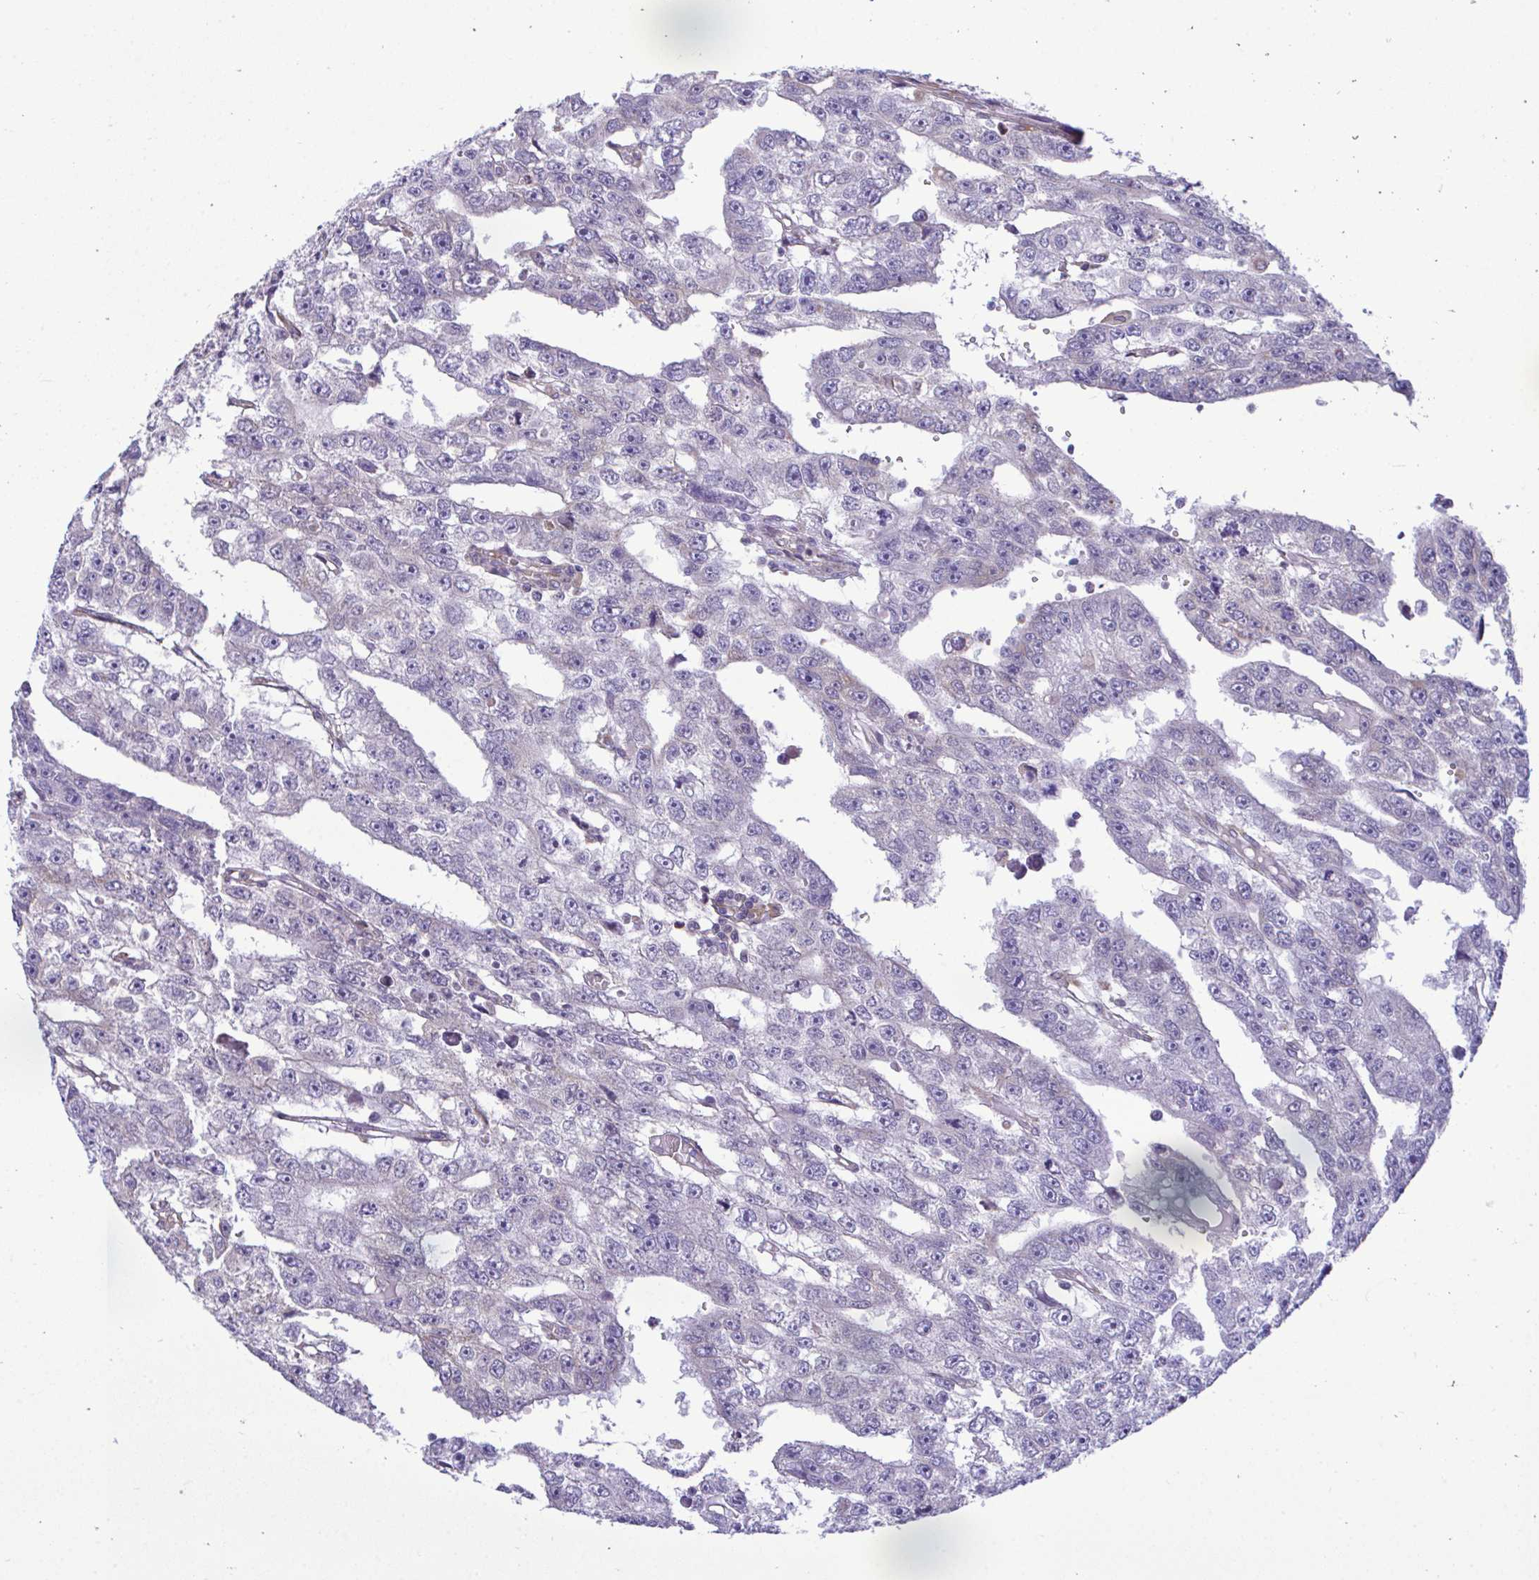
{"staining": {"intensity": "negative", "quantity": "none", "location": "none"}, "tissue": "testis cancer", "cell_type": "Tumor cells", "image_type": "cancer", "snomed": [{"axis": "morphology", "description": "Carcinoma, Embryonal, NOS"}, {"axis": "topography", "description": "Testis"}], "caption": "The immunohistochemistry (IHC) histopathology image has no significant staining in tumor cells of testis embryonal carcinoma tissue.", "gene": "PIGK", "patient": {"sex": "male", "age": 20}}